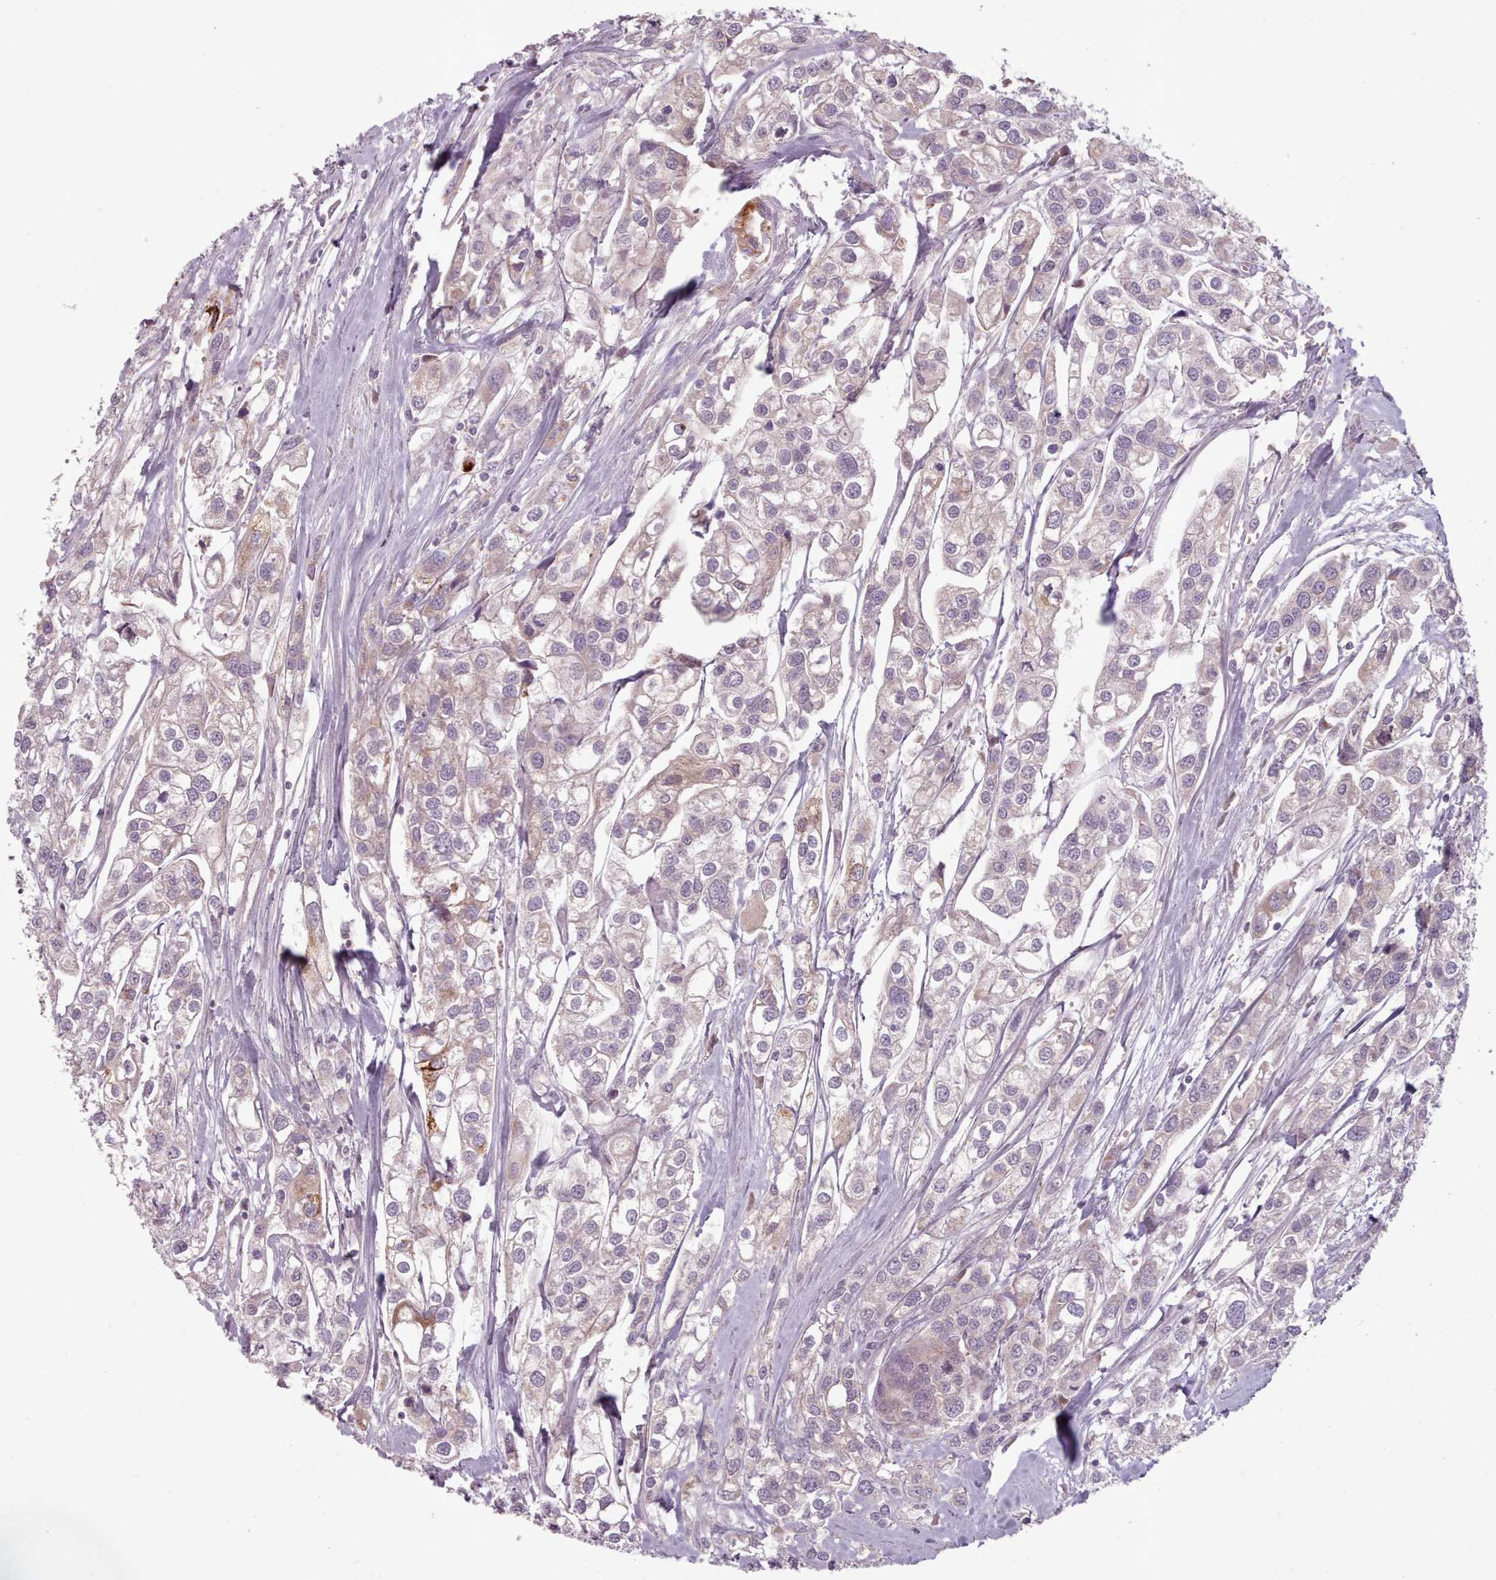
{"staining": {"intensity": "weak", "quantity": "25%-75%", "location": "cytoplasmic/membranous"}, "tissue": "urothelial cancer", "cell_type": "Tumor cells", "image_type": "cancer", "snomed": [{"axis": "morphology", "description": "Urothelial carcinoma, High grade"}, {"axis": "topography", "description": "Urinary bladder"}], "caption": "Immunohistochemical staining of human urothelial cancer reveals low levels of weak cytoplasmic/membranous staining in about 25%-75% of tumor cells.", "gene": "LAPTM5", "patient": {"sex": "male", "age": 67}}